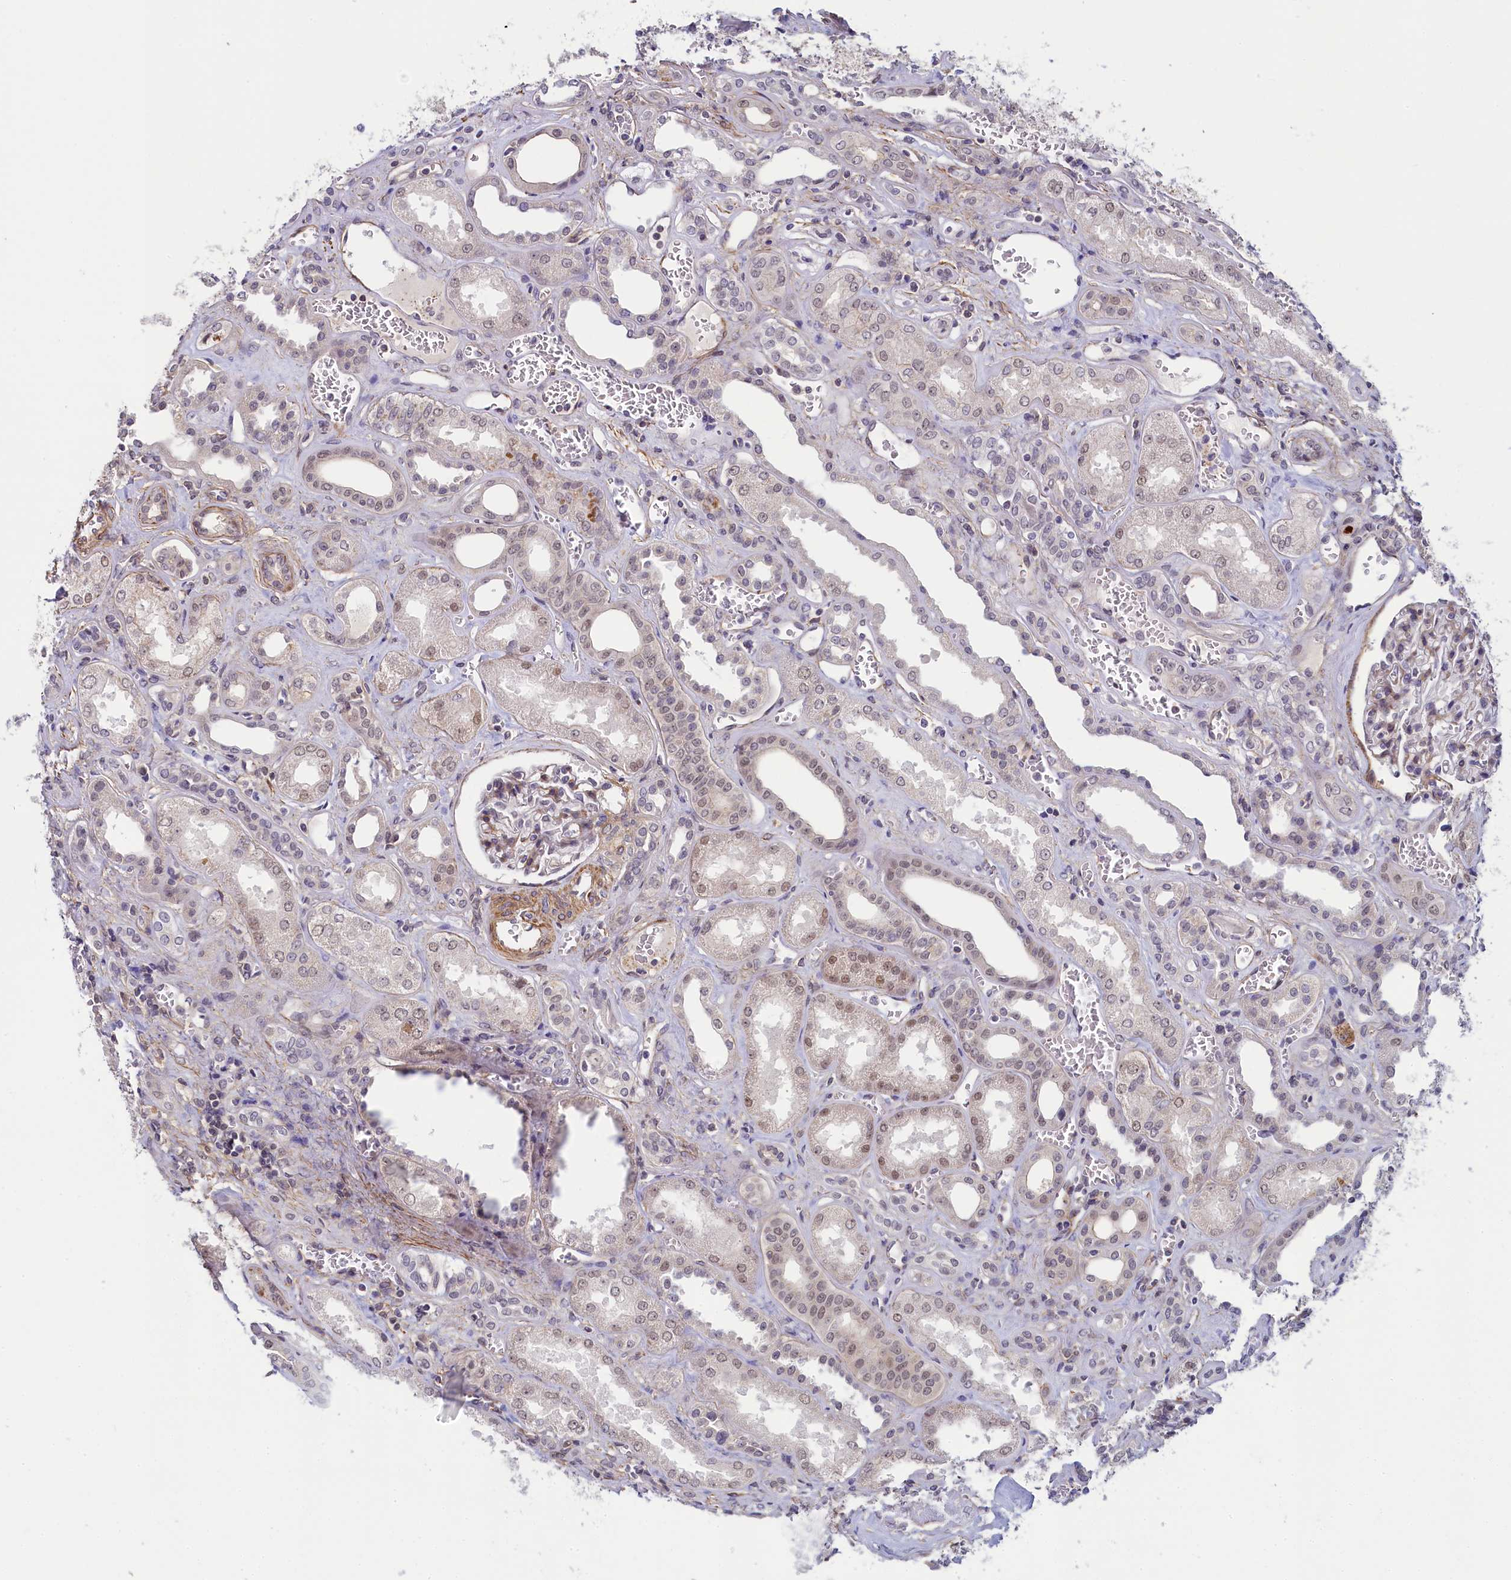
{"staining": {"intensity": "moderate", "quantity": "<25%", "location": "cytoplasmic/membranous"}, "tissue": "kidney", "cell_type": "Cells in glomeruli", "image_type": "normal", "snomed": [{"axis": "morphology", "description": "Normal tissue, NOS"}, {"axis": "morphology", "description": "Adenocarcinoma, NOS"}, {"axis": "topography", "description": "Kidney"}], "caption": "This photomicrograph displays immunohistochemistry staining of normal kidney, with low moderate cytoplasmic/membranous positivity in approximately <25% of cells in glomeruli.", "gene": "INTS14", "patient": {"sex": "female", "age": 68}}